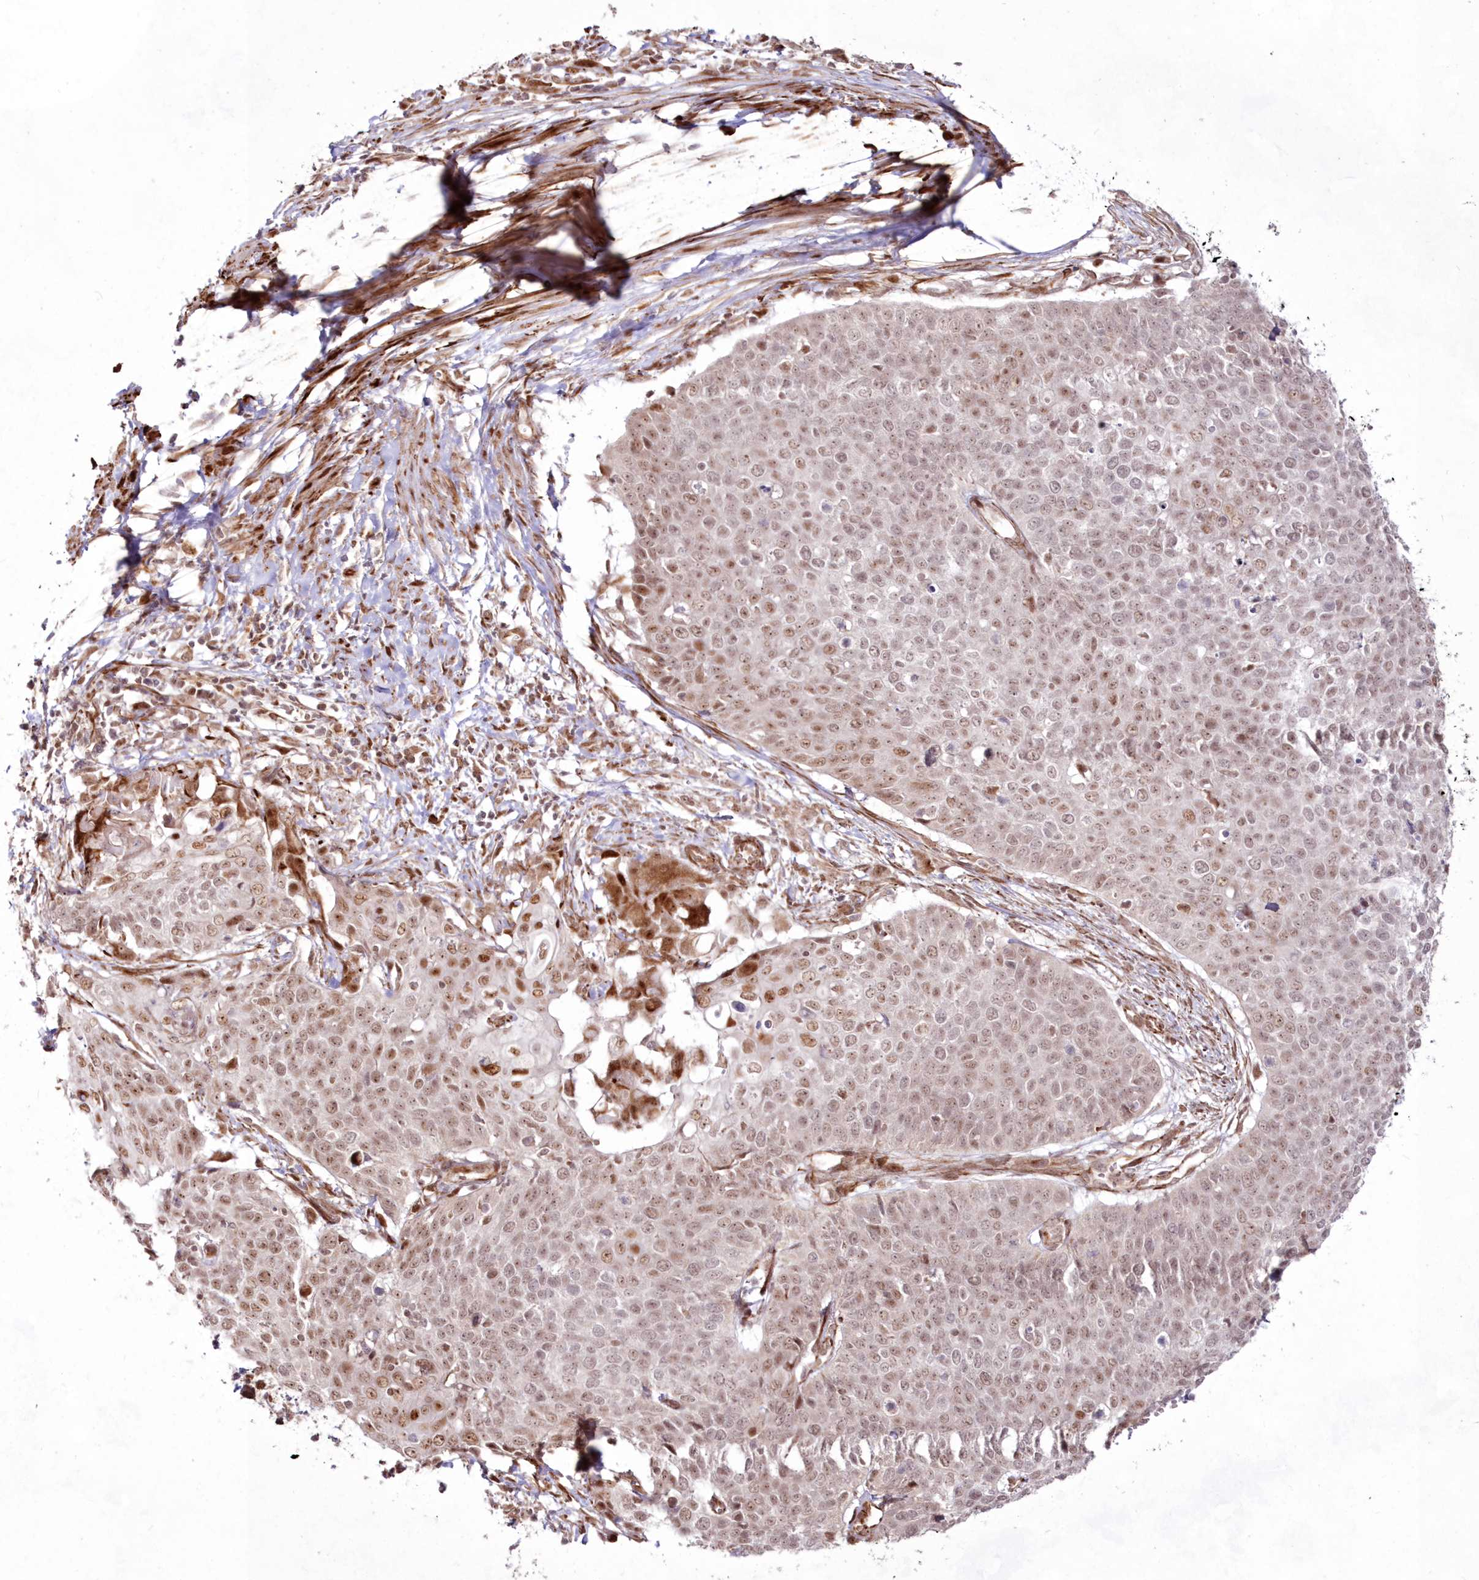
{"staining": {"intensity": "moderate", "quantity": ">75%", "location": "nuclear"}, "tissue": "cervical cancer", "cell_type": "Tumor cells", "image_type": "cancer", "snomed": [{"axis": "morphology", "description": "Squamous cell carcinoma, NOS"}, {"axis": "topography", "description": "Cervix"}], "caption": "This photomicrograph demonstrates immunohistochemistry (IHC) staining of human squamous cell carcinoma (cervical), with medium moderate nuclear positivity in about >75% of tumor cells.", "gene": "SNIP1", "patient": {"sex": "female", "age": 39}}